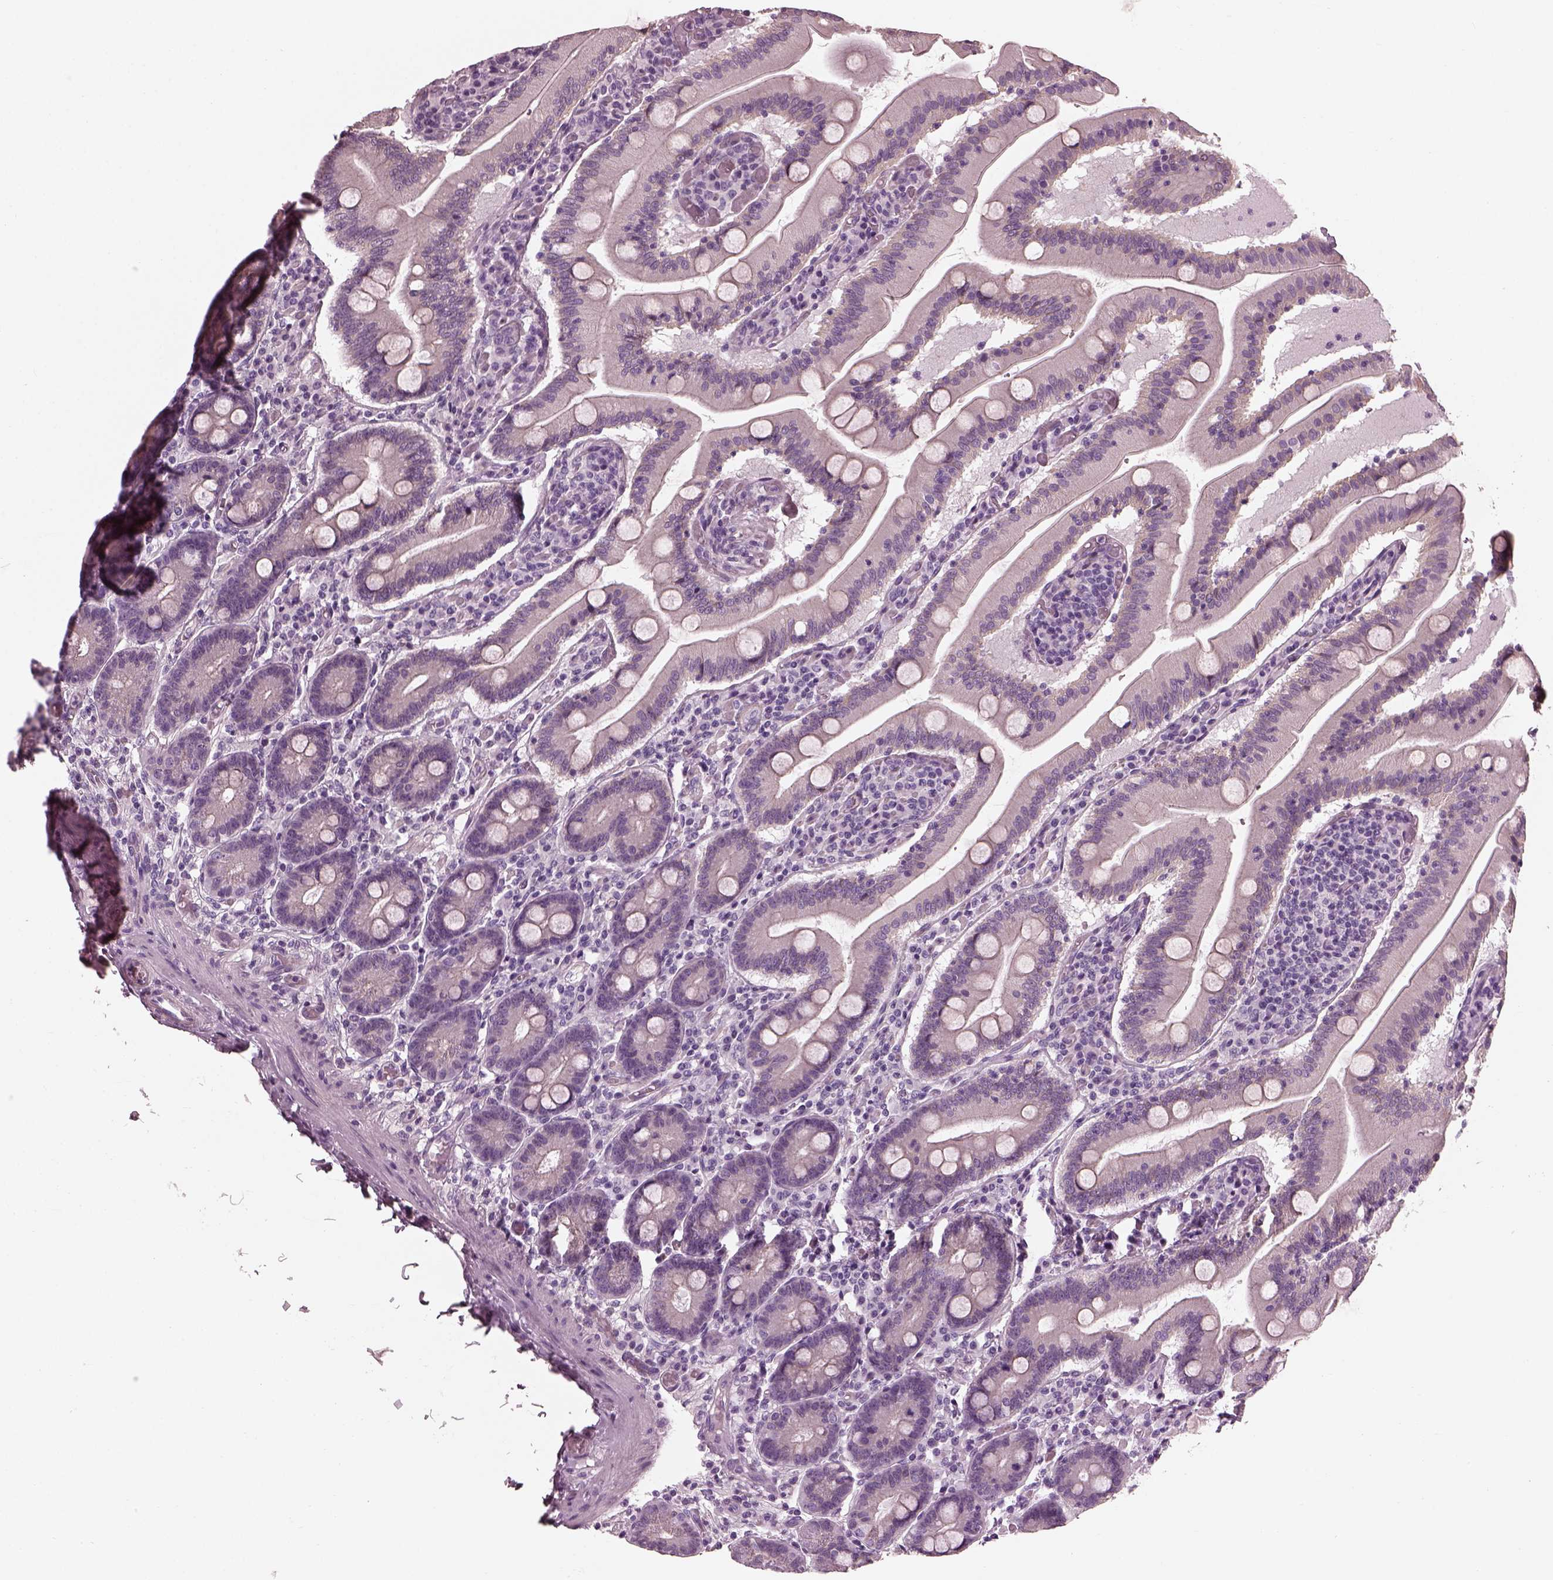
{"staining": {"intensity": "negative", "quantity": "none", "location": "none"}, "tissue": "small intestine", "cell_type": "Glandular cells", "image_type": "normal", "snomed": [{"axis": "morphology", "description": "Normal tissue, NOS"}, {"axis": "topography", "description": "Small intestine"}], "caption": "Immunohistochemistry of unremarkable small intestine demonstrates no positivity in glandular cells. (IHC, brightfield microscopy, high magnification).", "gene": "BFSP1", "patient": {"sex": "male", "age": 37}}